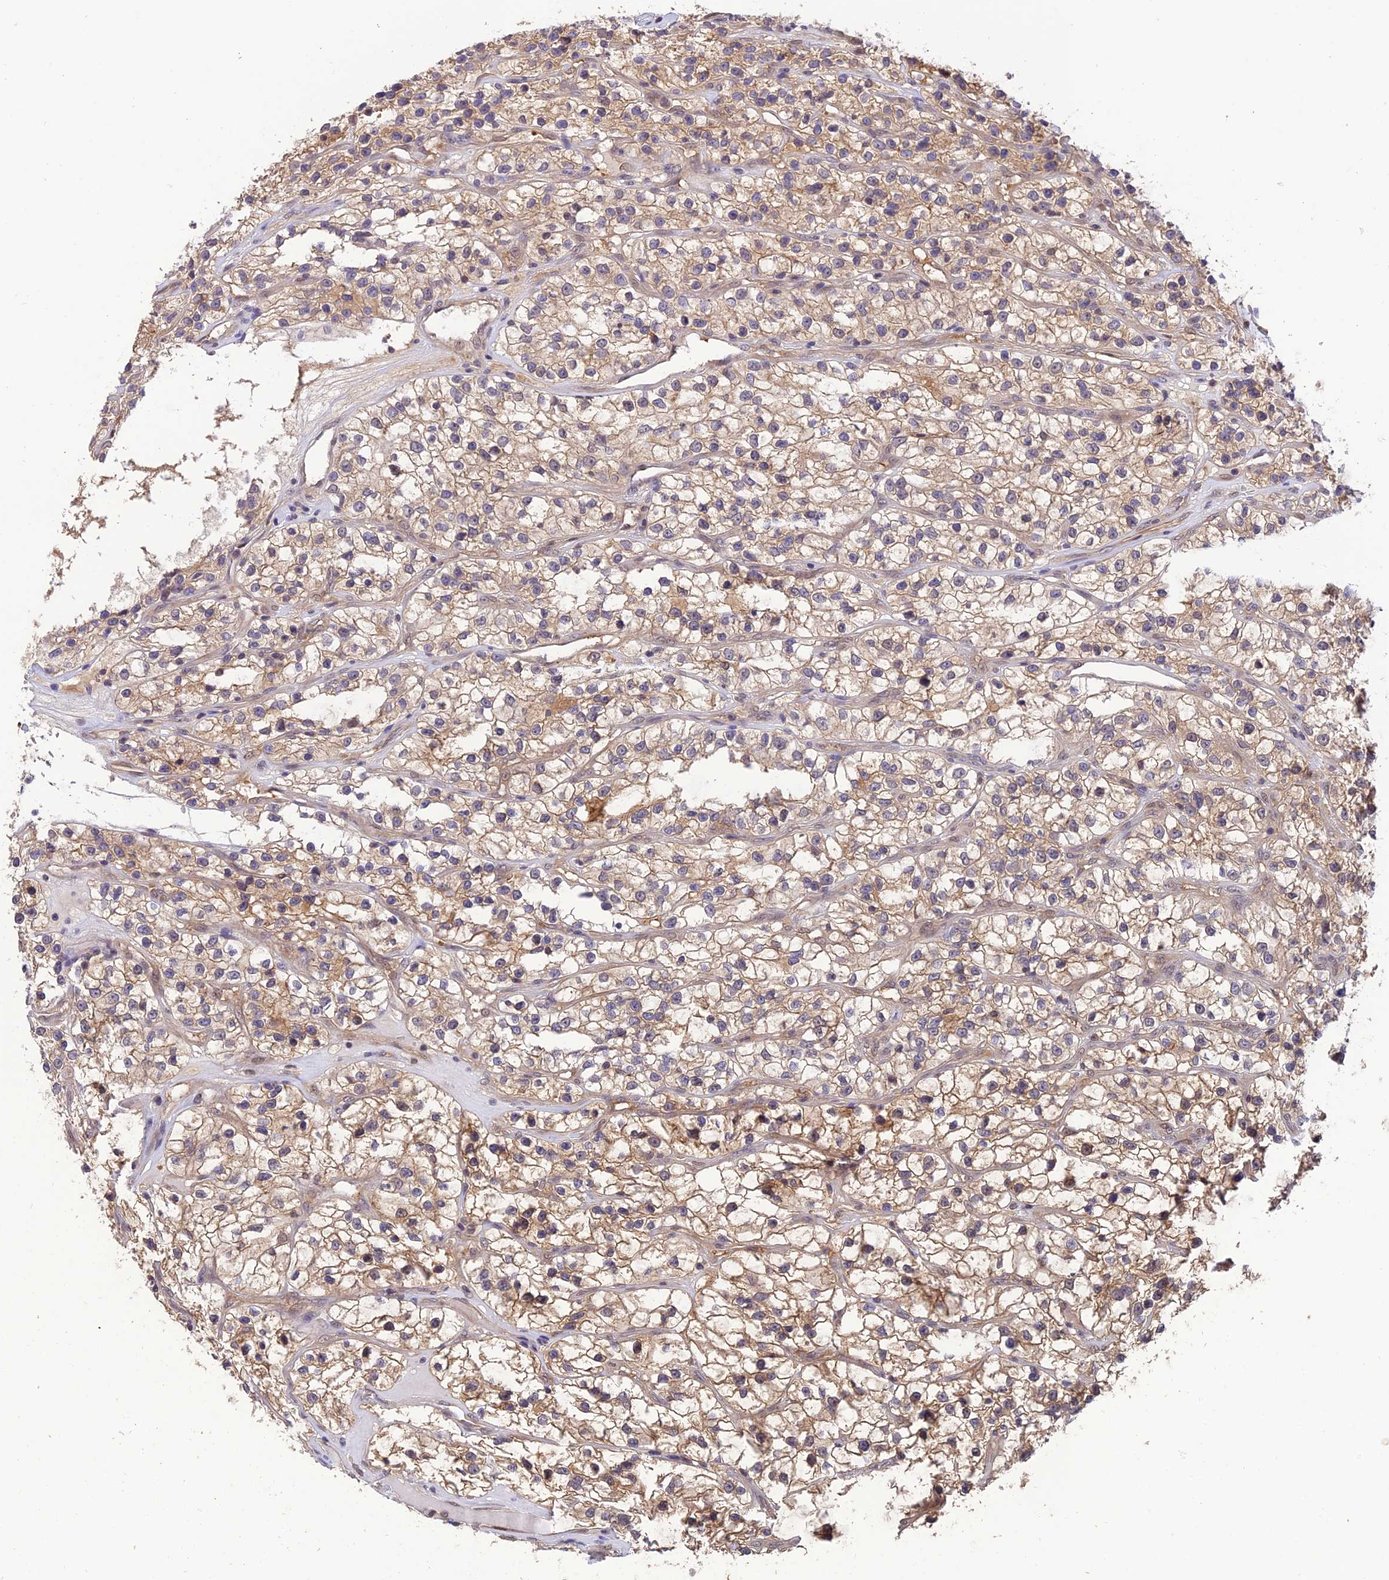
{"staining": {"intensity": "moderate", "quantity": ">75%", "location": "cytoplasmic/membranous"}, "tissue": "renal cancer", "cell_type": "Tumor cells", "image_type": "cancer", "snomed": [{"axis": "morphology", "description": "Adenocarcinoma, NOS"}, {"axis": "topography", "description": "Kidney"}], "caption": "There is medium levels of moderate cytoplasmic/membranous positivity in tumor cells of adenocarcinoma (renal), as demonstrated by immunohistochemical staining (brown color).", "gene": "PSMB3", "patient": {"sex": "female", "age": 57}}